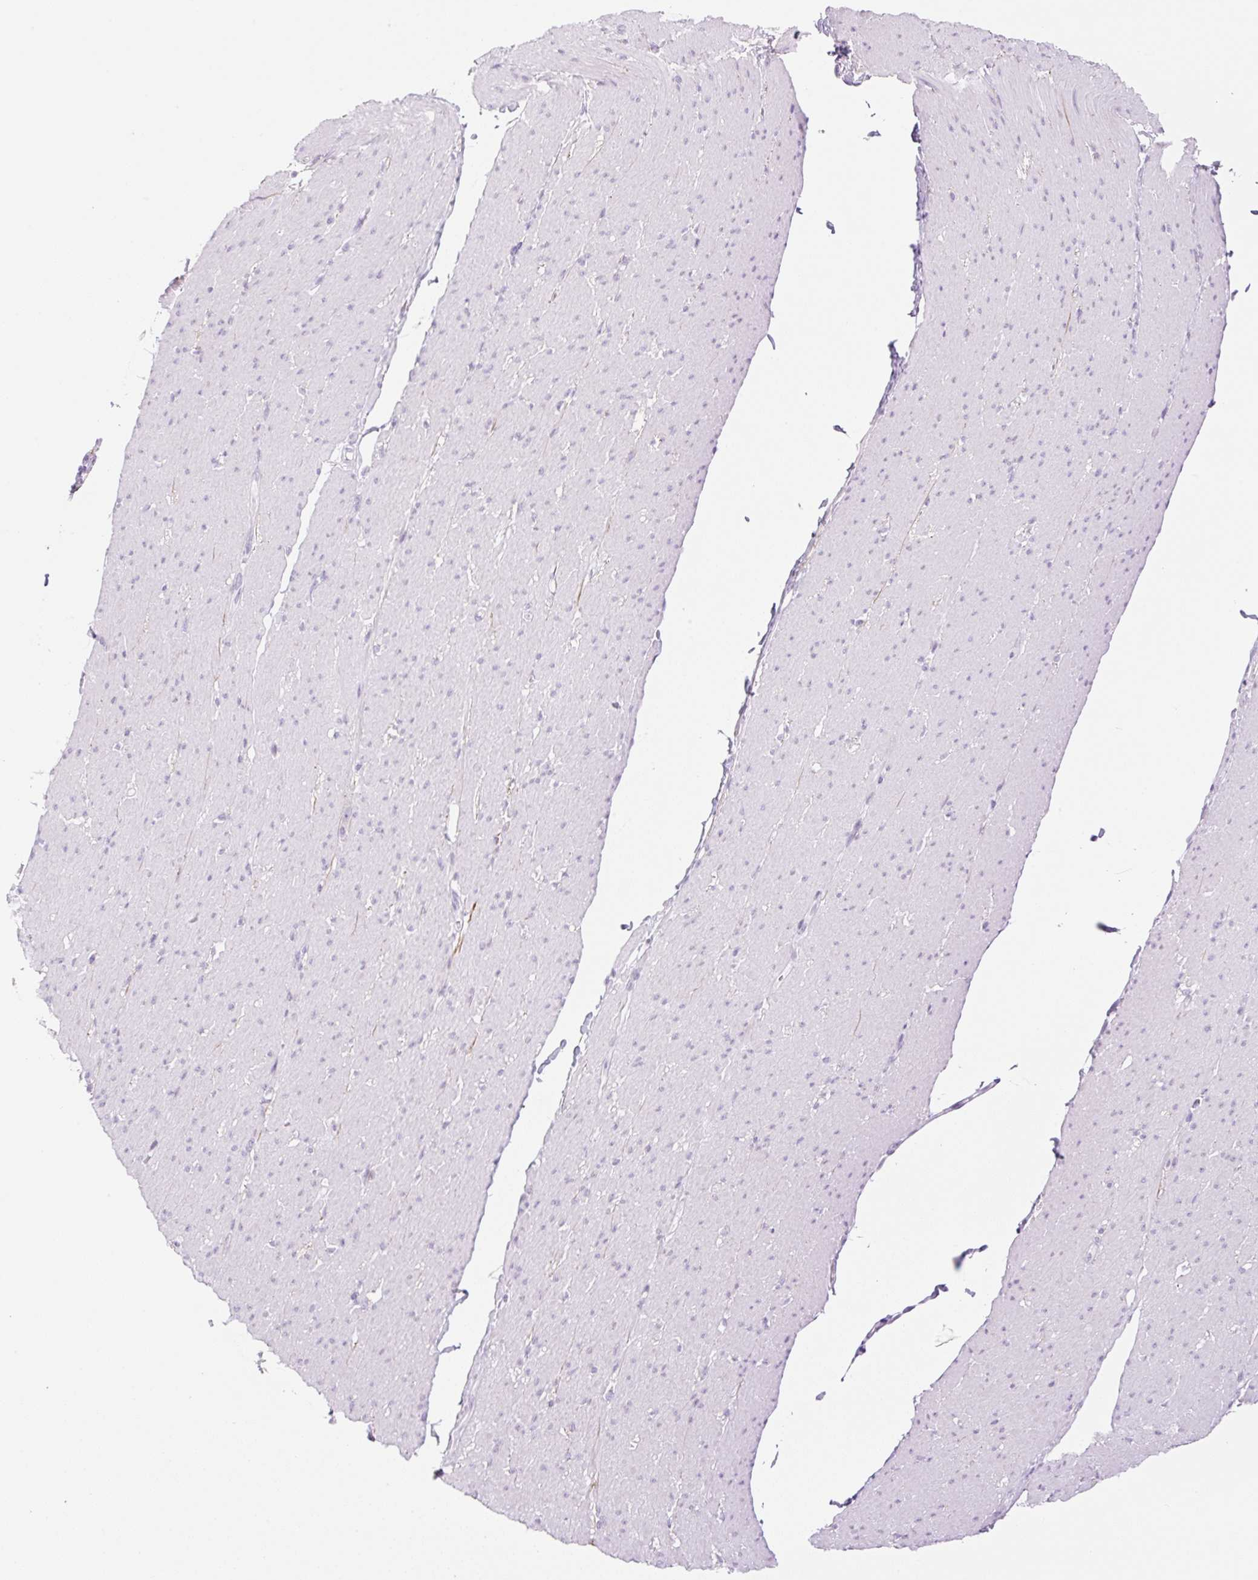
{"staining": {"intensity": "negative", "quantity": "none", "location": "none"}, "tissue": "smooth muscle", "cell_type": "Smooth muscle cells", "image_type": "normal", "snomed": [{"axis": "morphology", "description": "Normal tissue, NOS"}, {"axis": "topography", "description": "Smooth muscle"}, {"axis": "topography", "description": "Rectum"}], "caption": "Smooth muscle cells show no significant protein positivity in unremarkable smooth muscle. (DAB (3,3'-diaminobenzidine) immunohistochemistry, high magnification).", "gene": "SP140L", "patient": {"sex": "male", "age": 53}}